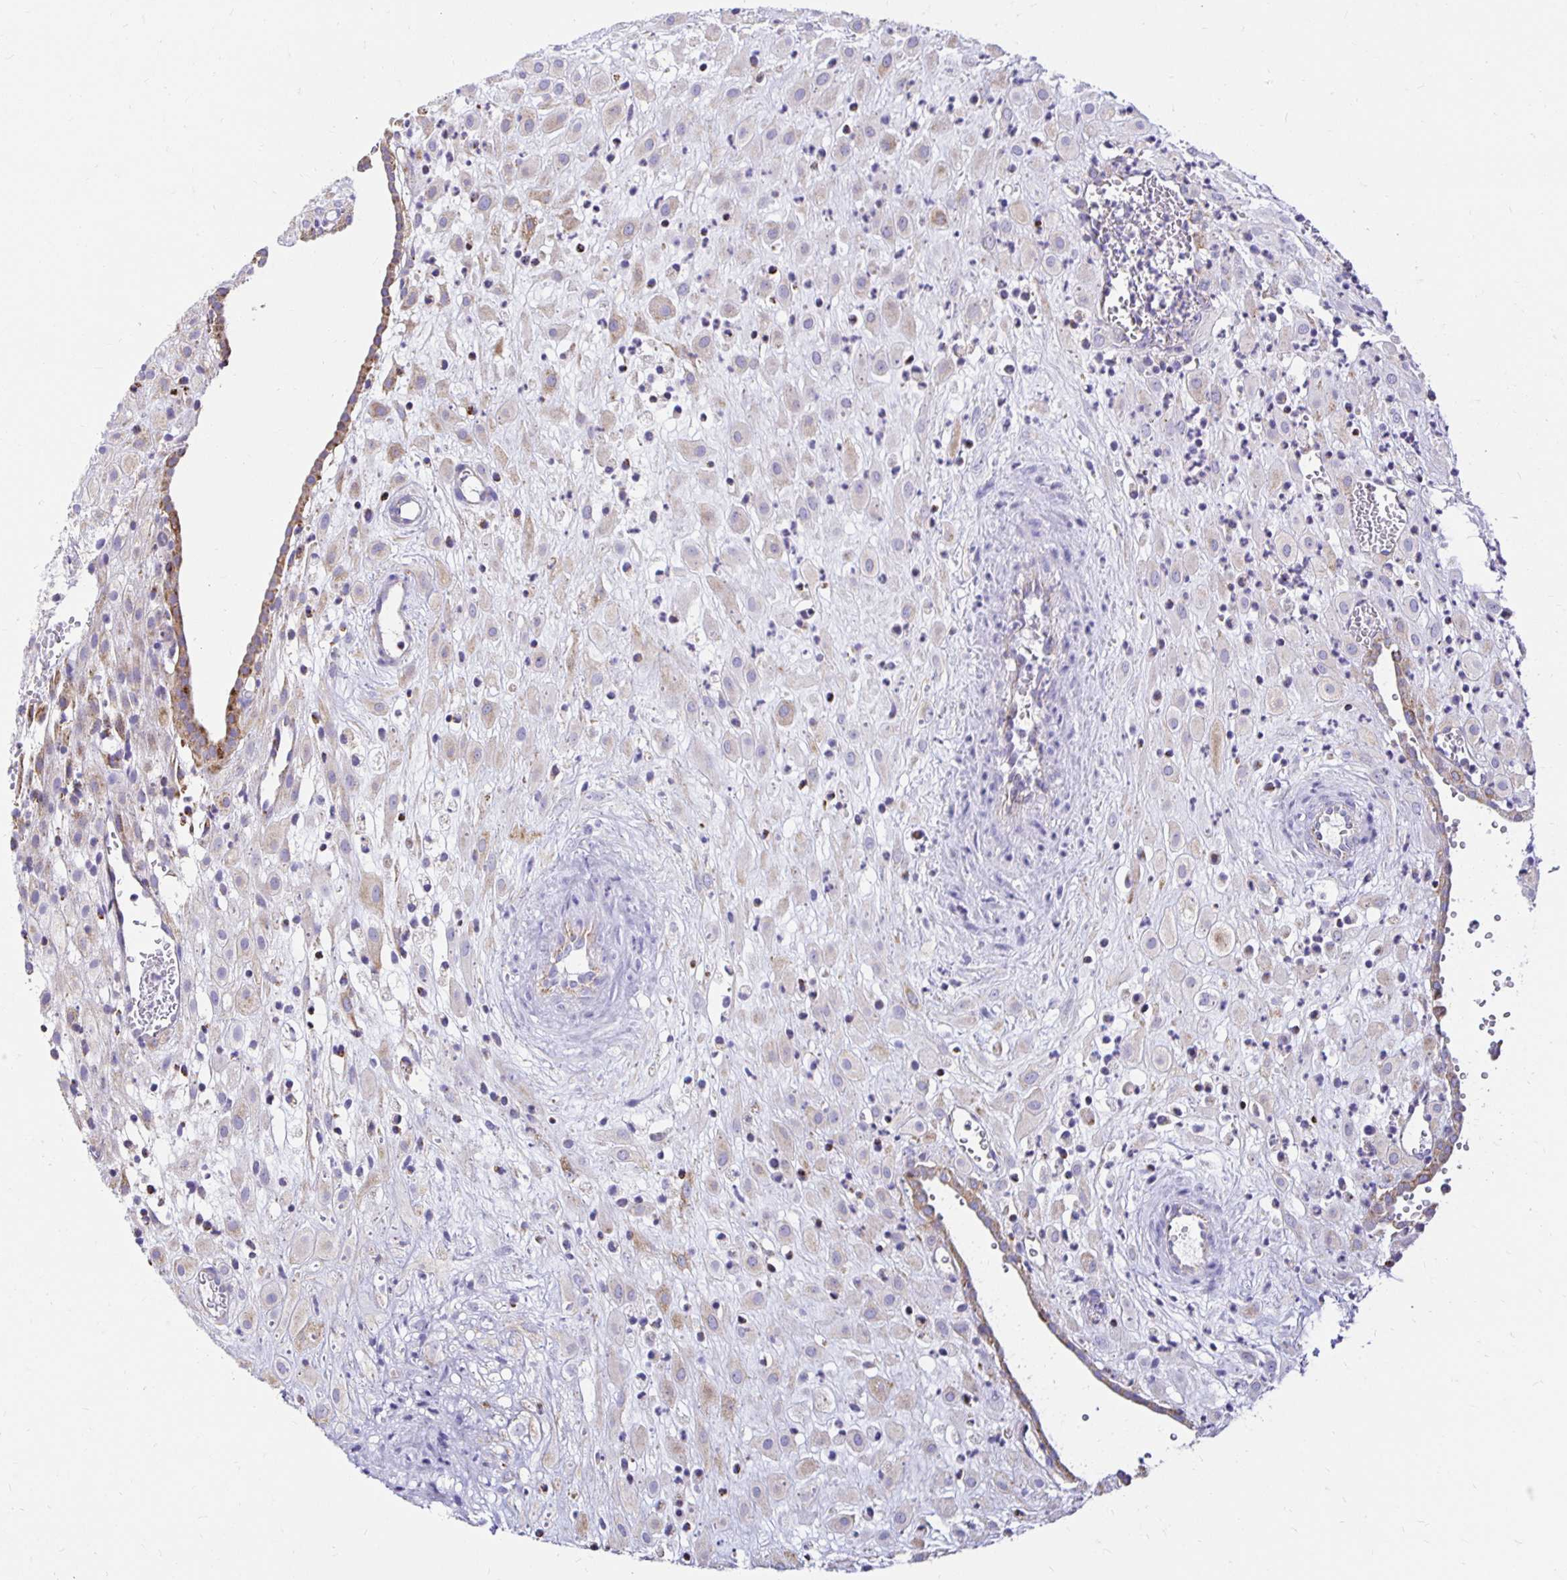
{"staining": {"intensity": "weak", "quantity": "25%-75%", "location": "cytoplasmic/membranous"}, "tissue": "placenta", "cell_type": "Decidual cells", "image_type": "normal", "snomed": [{"axis": "morphology", "description": "Normal tissue, NOS"}, {"axis": "topography", "description": "Placenta"}], "caption": "High-power microscopy captured an immunohistochemistry (IHC) histopathology image of unremarkable placenta, revealing weak cytoplasmic/membranous positivity in approximately 25%-75% of decidual cells. (IHC, brightfield microscopy, high magnification).", "gene": "PLAAT2", "patient": {"sex": "female", "age": 24}}